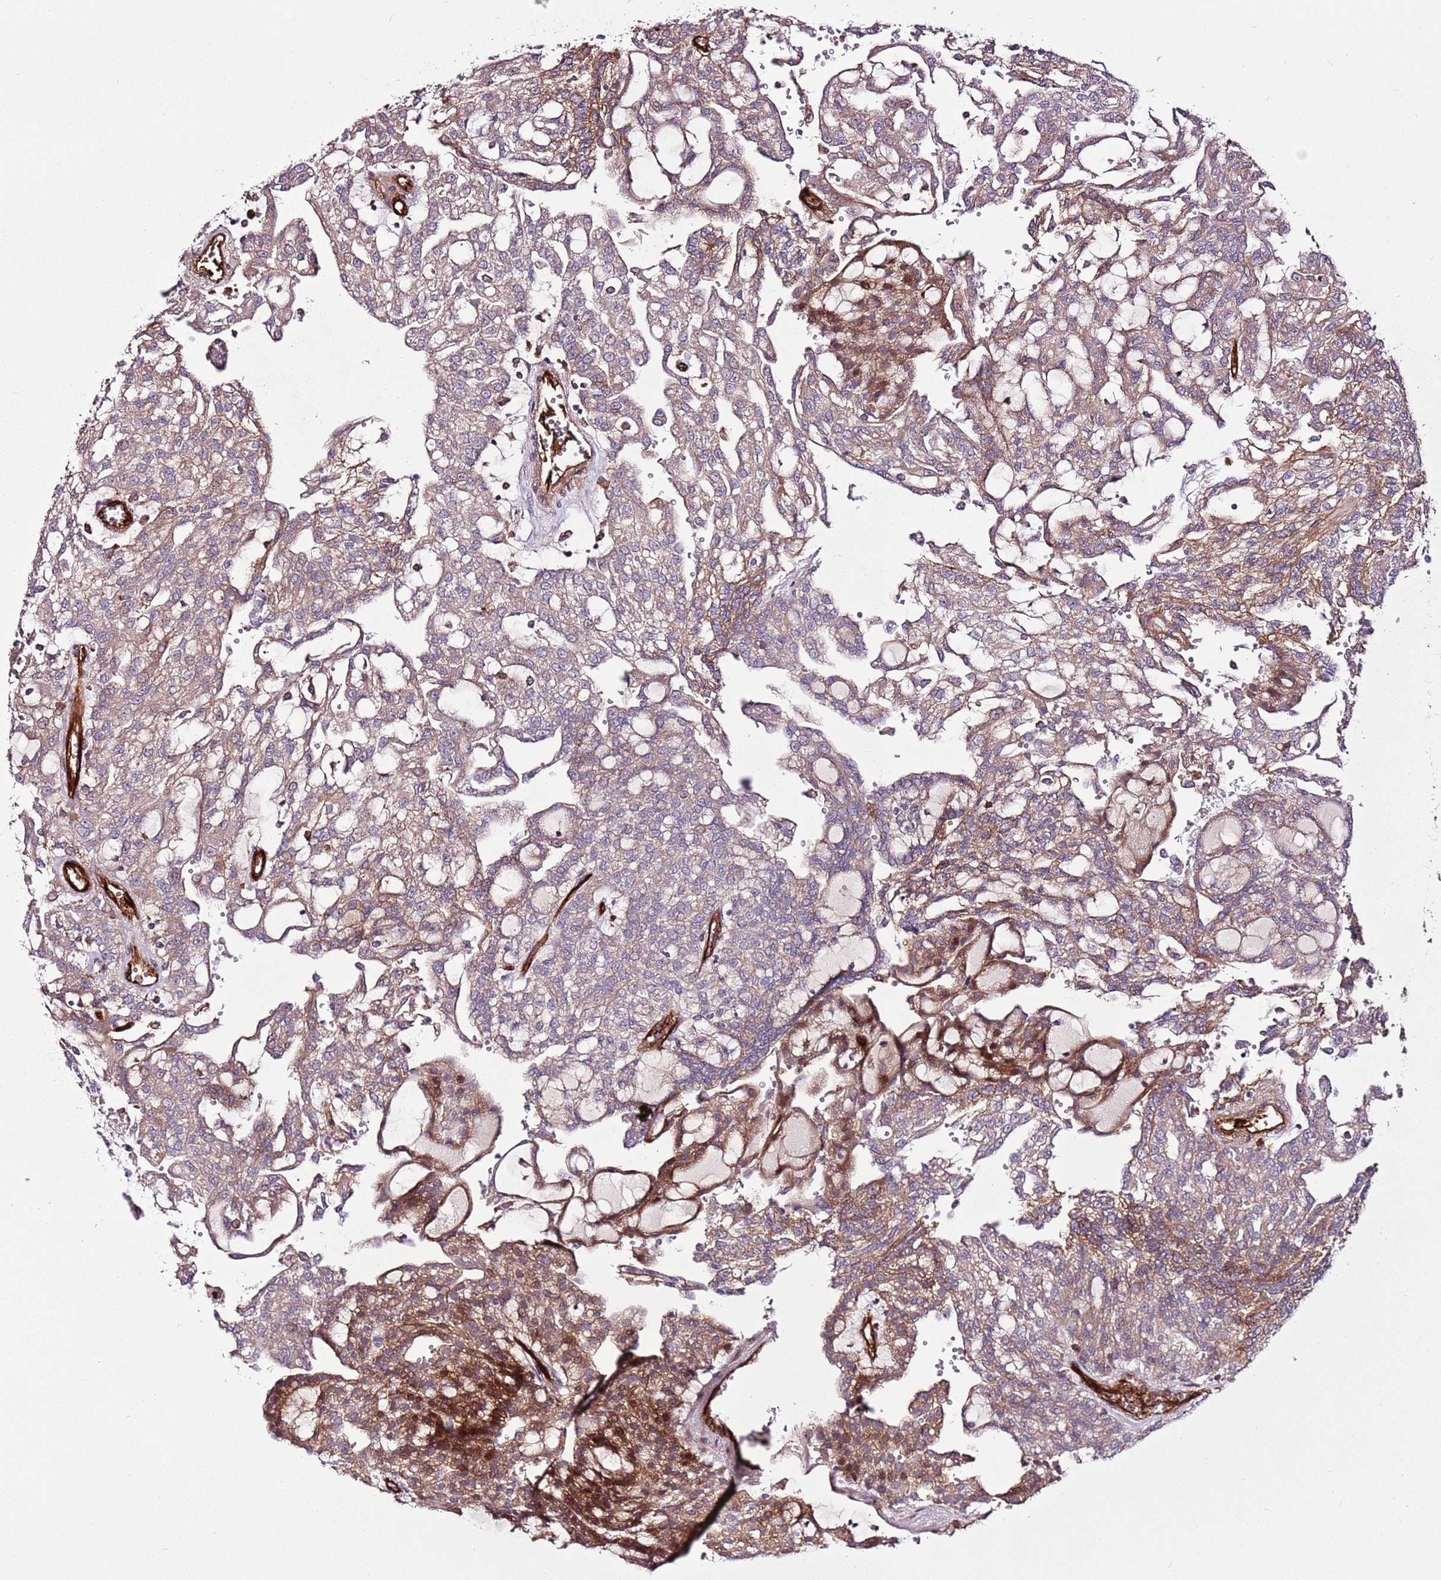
{"staining": {"intensity": "moderate", "quantity": "25%-75%", "location": "cytoplasmic/membranous"}, "tissue": "renal cancer", "cell_type": "Tumor cells", "image_type": "cancer", "snomed": [{"axis": "morphology", "description": "Adenocarcinoma, NOS"}, {"axis": "topography", "description": "Kidney"}], "caption": "Renal adenocarcinoma stained with DAB IHC exhibits medium levels of moderate cytoplasmic/membranous positivity in about 25%-75% of tumor cells.", "gene": "ZNF827", "patient": {"sex": "male", "age": 63}}